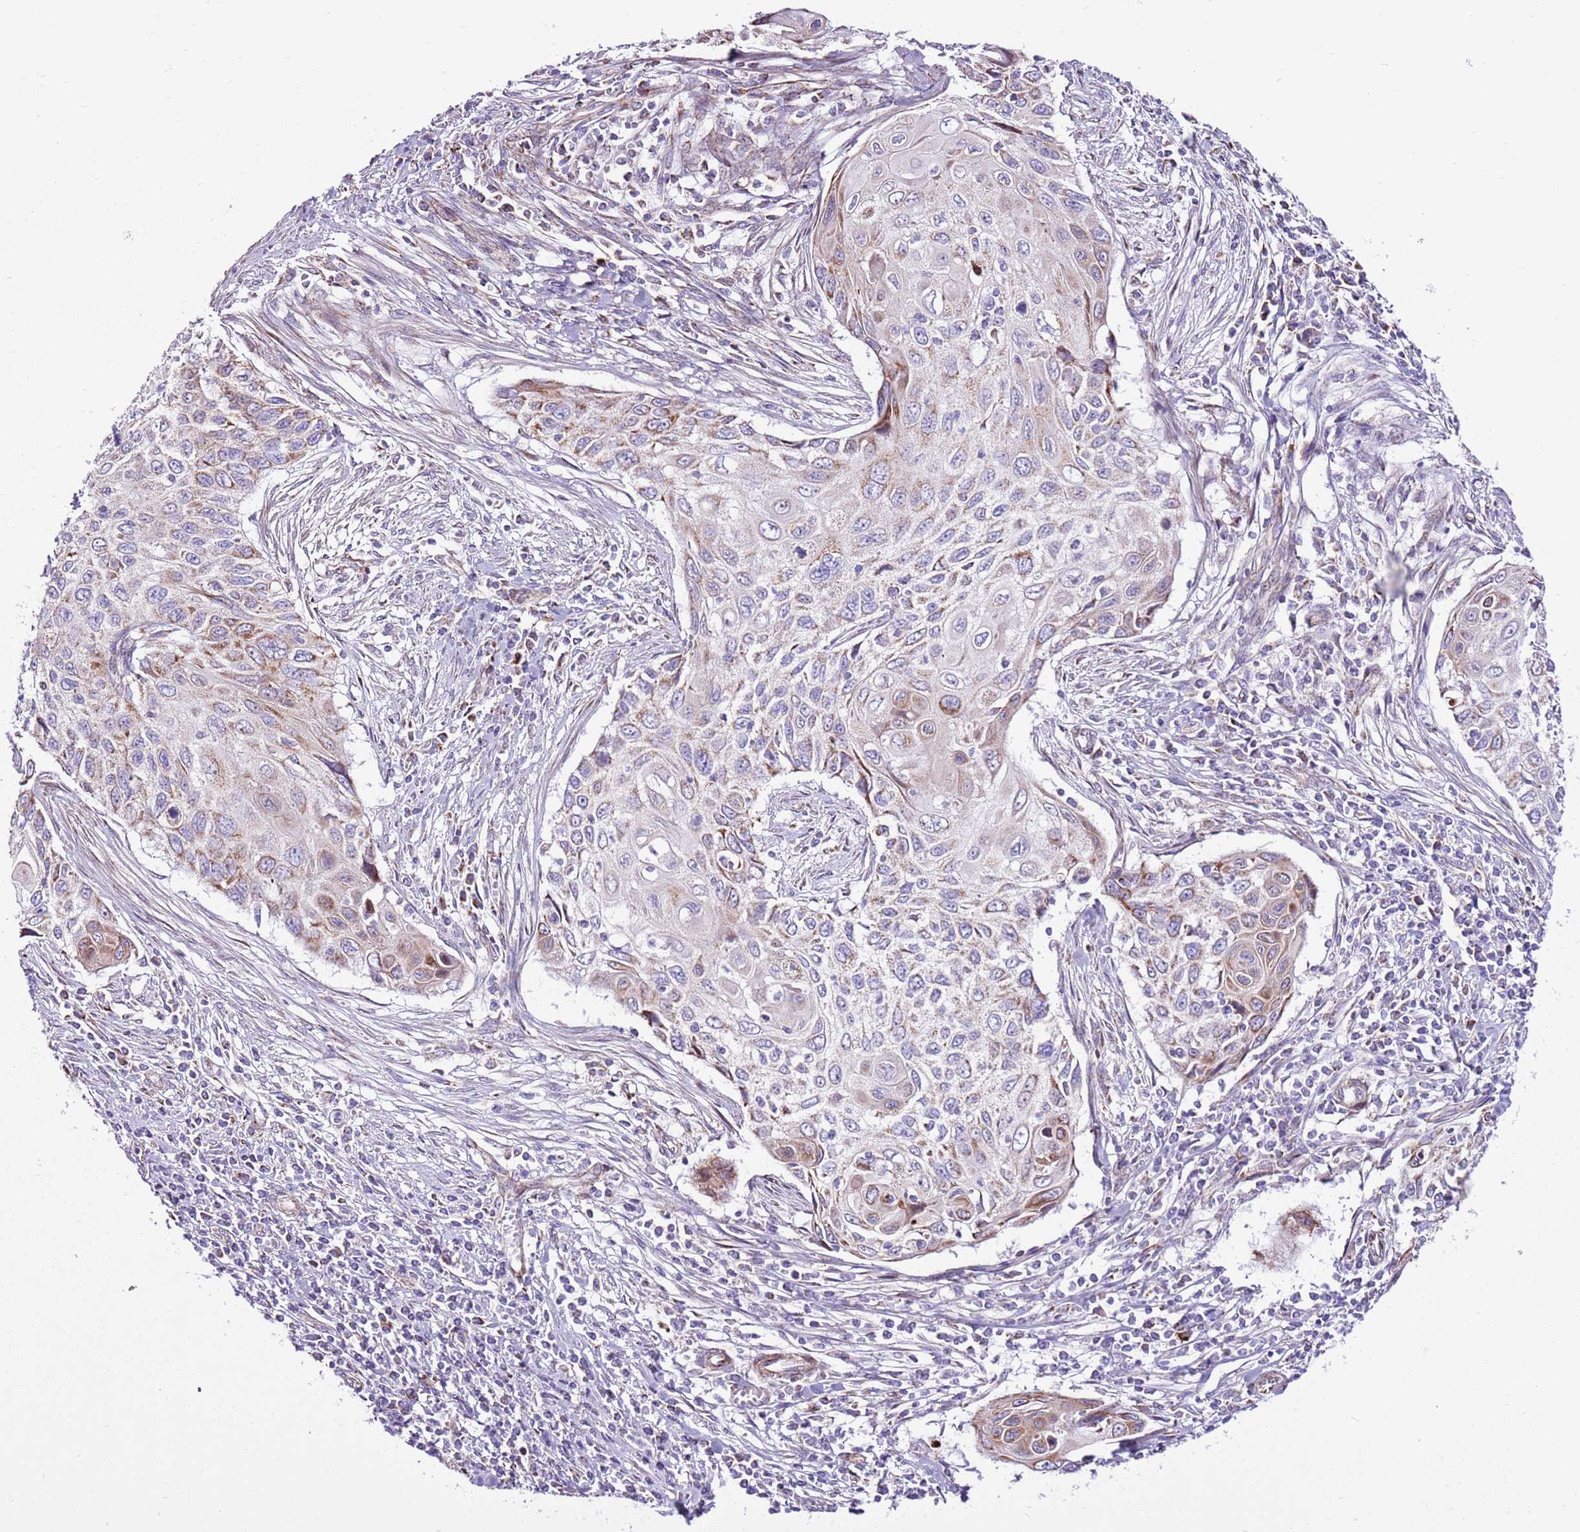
{"staining": {"intensity": "weak", "quantity": "<25%", "location": "cytoplasmic/membranous"}, "tissue": "cervical cancer", "cell_type": "Tumor cells", "image_type": "cancer", "snomed": [{"axis": "morphology", "description": "Squamous cell carcinoma, NOS"}, {"axis": "topography", "description": "Cervix"}], "caption": "Protein analysis of cervical cancer (squamous cell carcinoma) displays no significant positivity in tumor cells.", "gene": "HECTD4", "patient": {"sex": "female", "age": 70}}